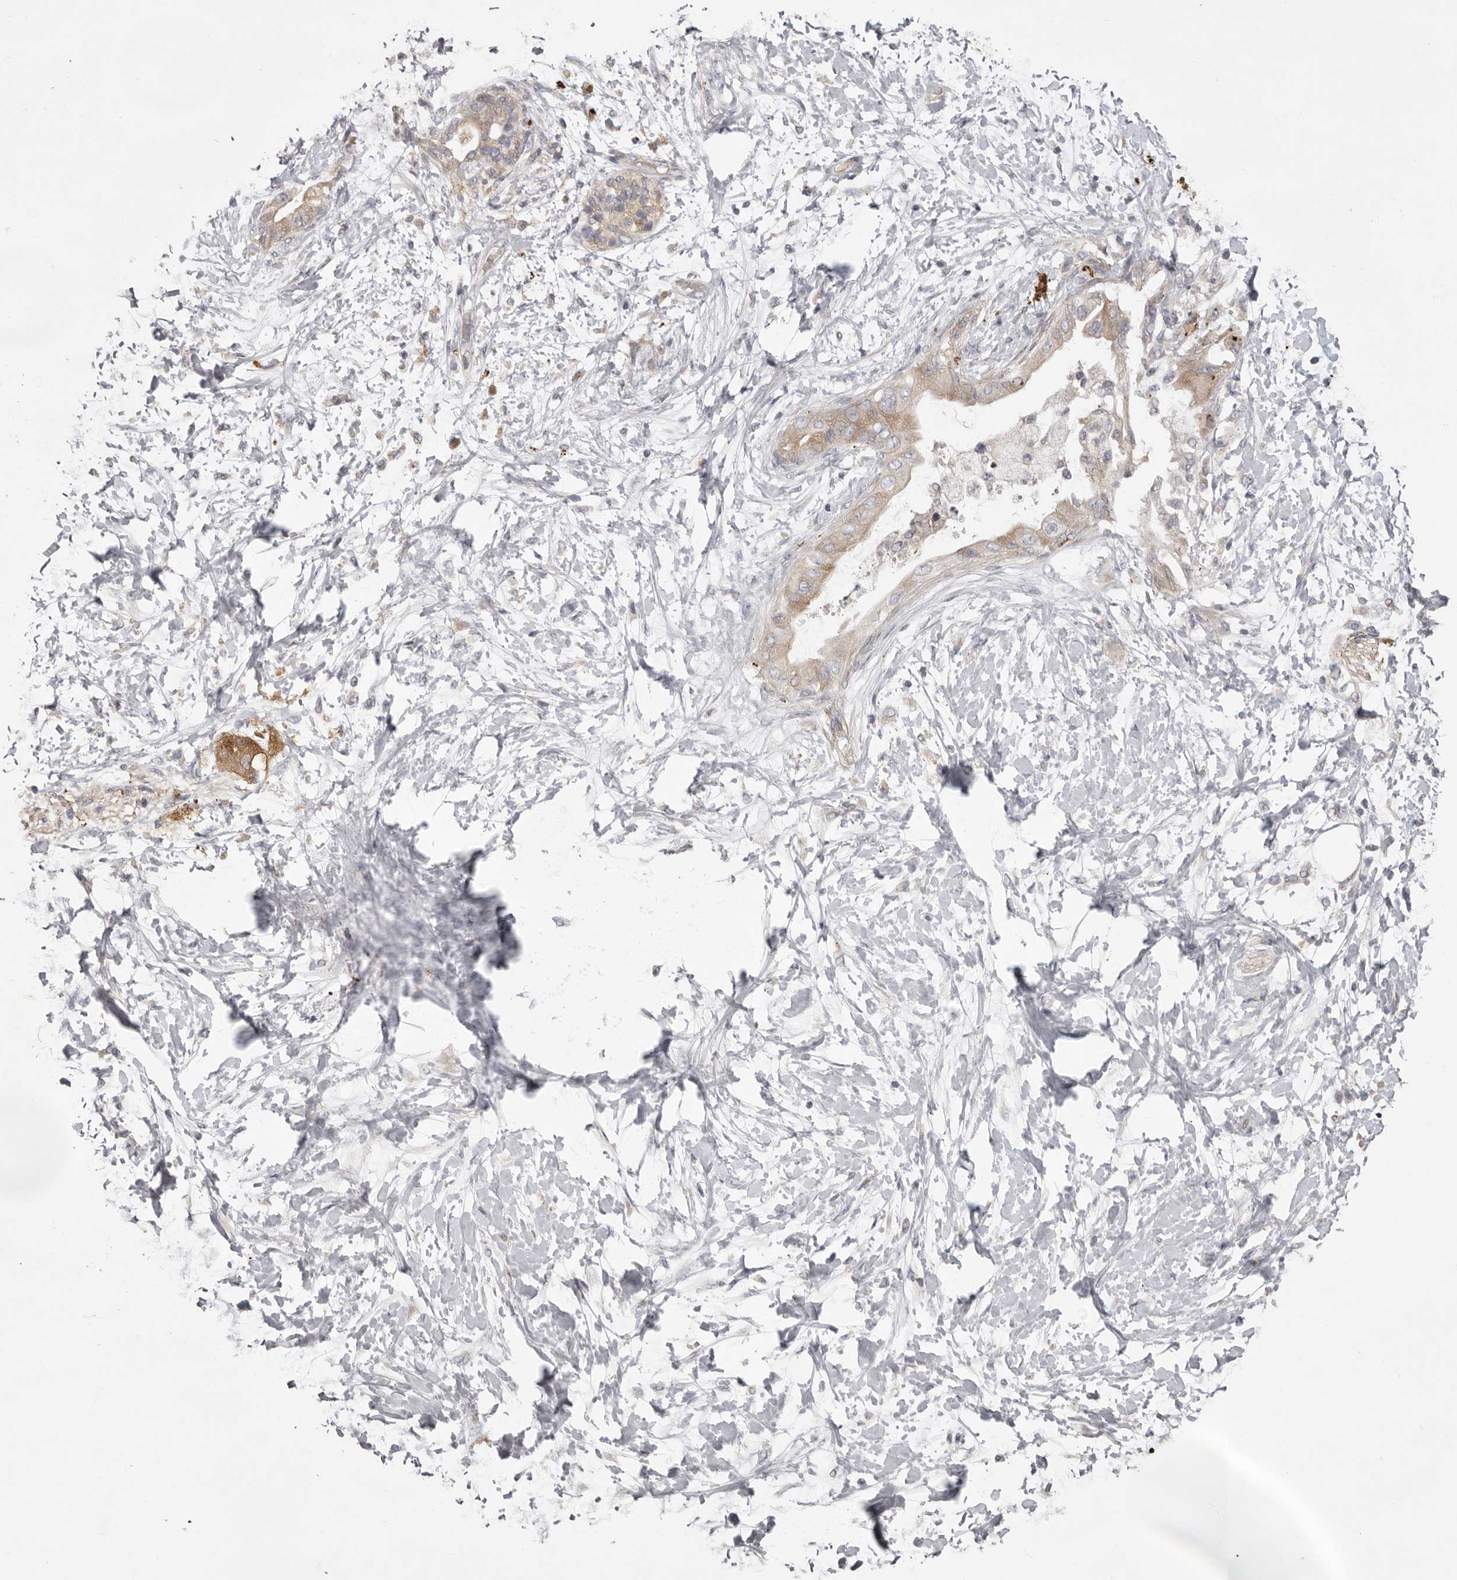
{"staining": {"intensity": "weak", "quantity": ">75%", "location": "cytoplasmic/membranous"}, "tissue": "adipose tissue", "cell_type": "Adipocytes", "image_type": "normal", "snomed": [{"axis": "morphology", "description": "Normal tissue, NOS"}, {"axis": "morphology", "description": "Adenocarcinoma, NOS"}, {"axis": "topography", "description": "Duodenum"}, {"axis": "topography", "description": "Peripheral nerve tissue"}], "caption": "Adipose tissue stained with immunohistochemistry (IHC) shows weak cytoplasmic/membranous expression in about >75% of adipocytes.", "gene": "WDR47", "patient": {"sex": "female", "age": 60}}